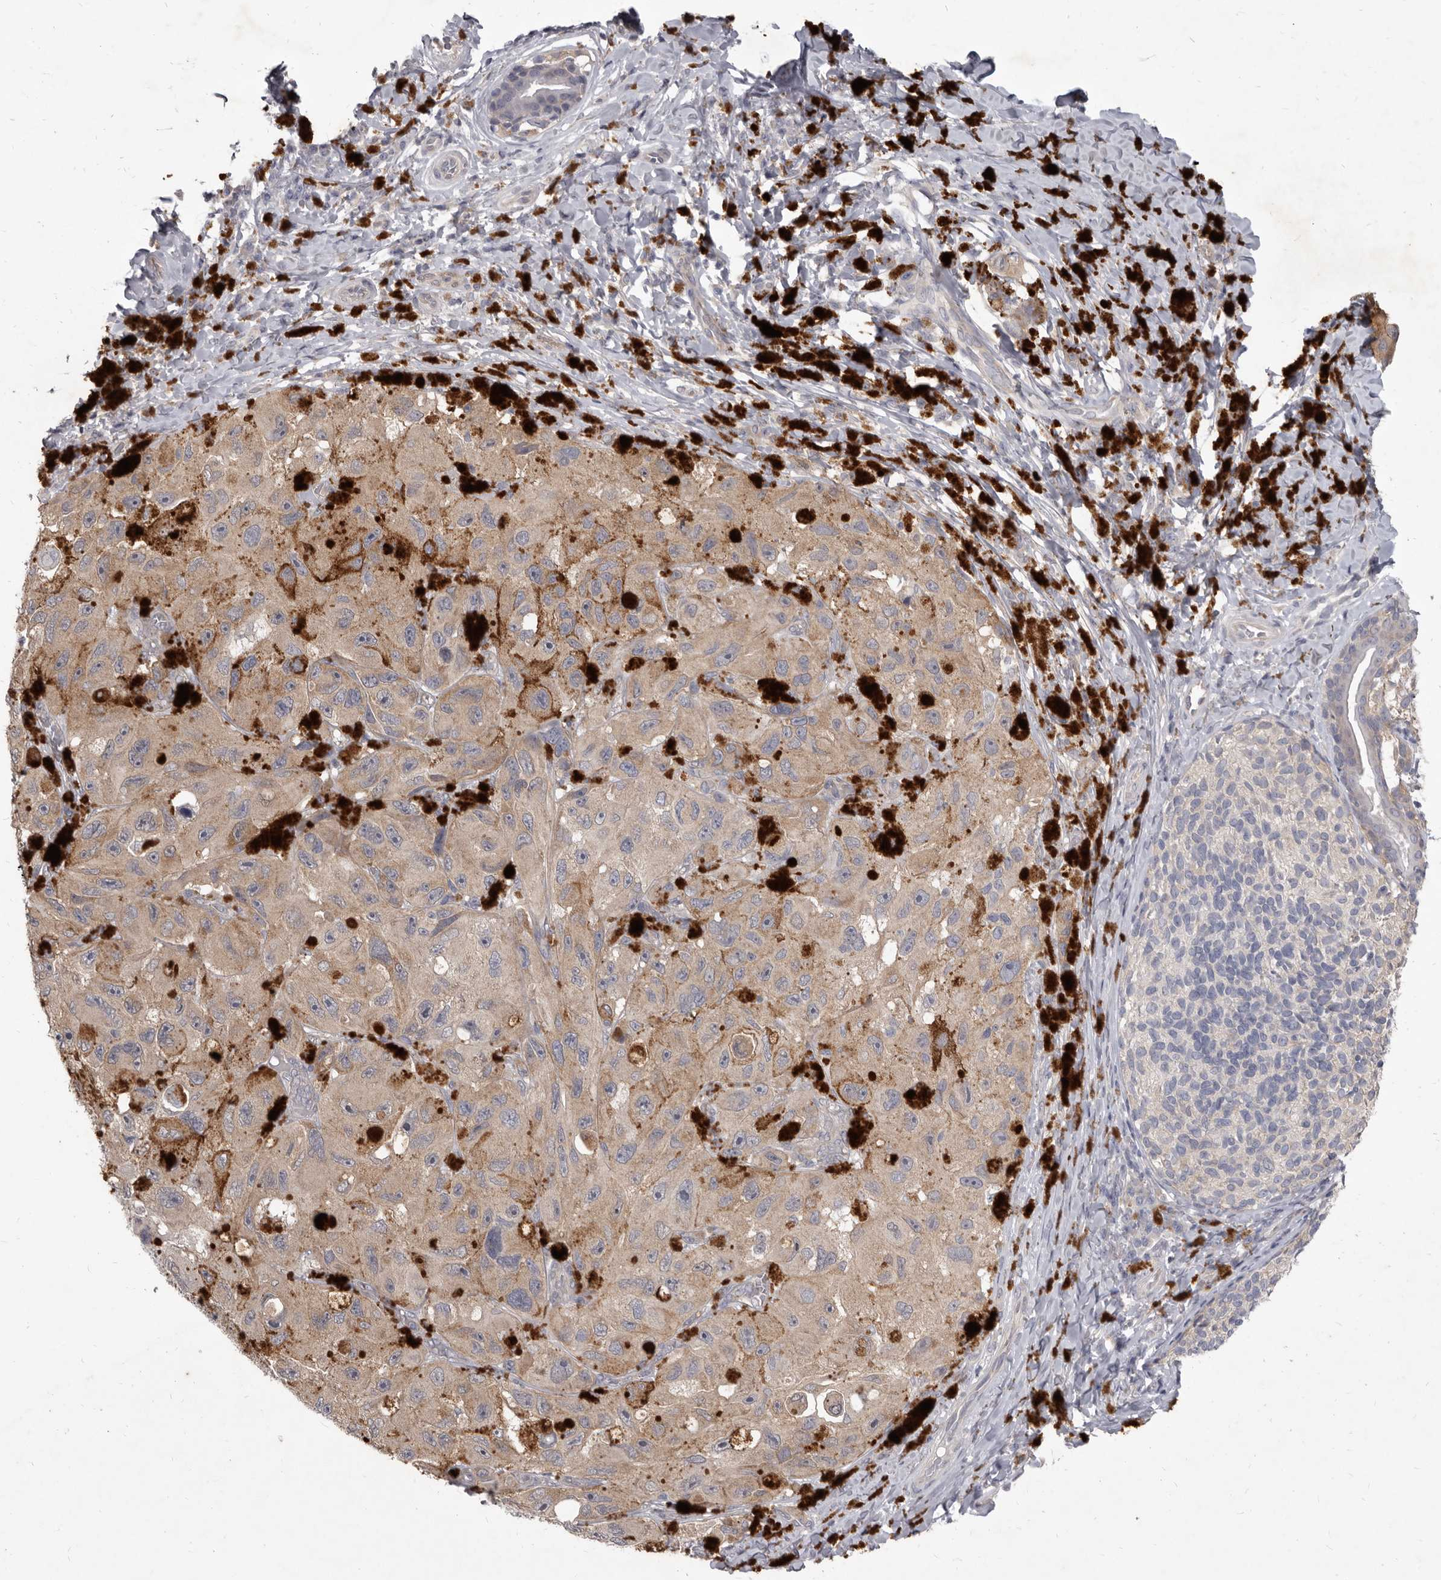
{"staining": {"intensity": "weak", "quantity": ">75%", "location": "cytoplasmic/membranous"}, "tissue": "melanoma", "cell_type": "Tumor cells", "image_type": "cancer", "snomed": [{"axis": "morphology", "description": "Malignant melanoma, NOS"}, {"axis": "topography", "description": "Skin"}], "caption": "A histopathology image of melanoma stained for a protein reveals weak cytoplasmic/membranous brown staining in tumor cells. The protein is stained brown, and the nuclei are stained in blue (DAB IHC with brightfield microscopy, high magnification).", "gene": "GSK3B", "patient": {"sex": "female", "age": 73}}